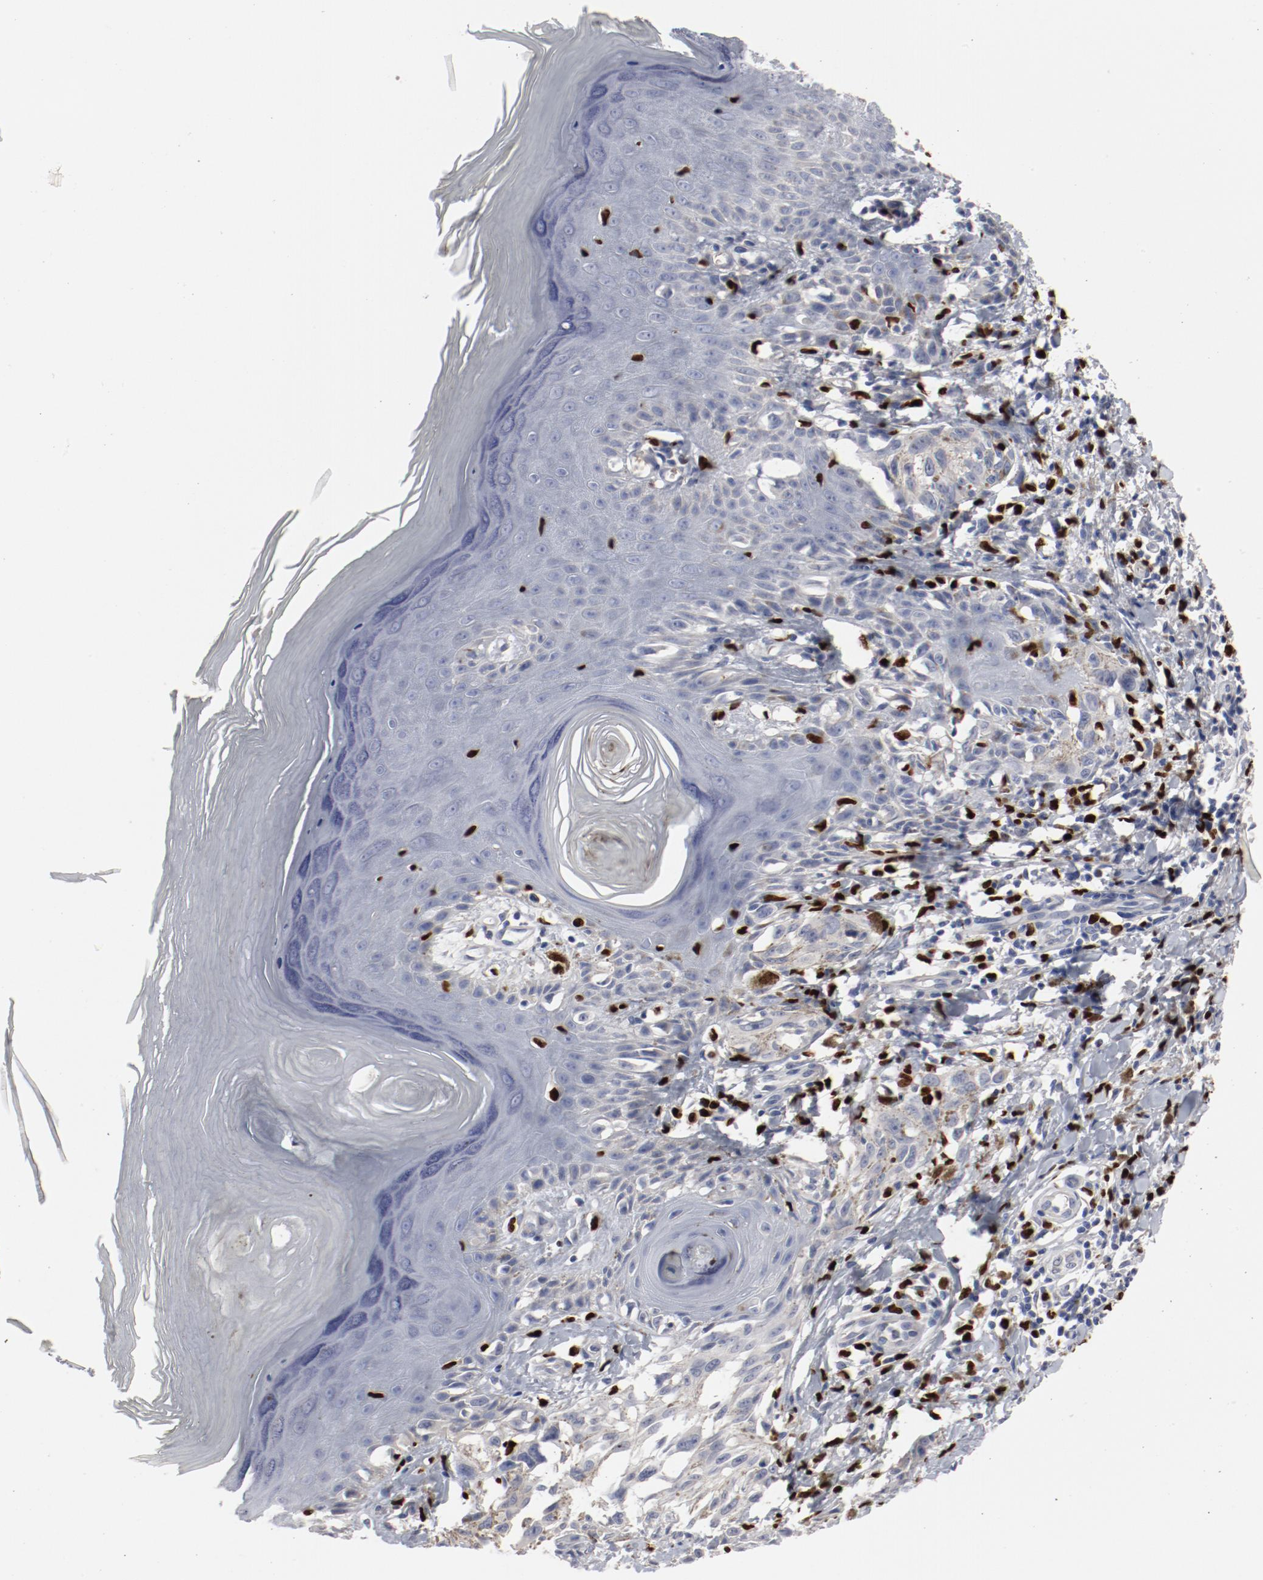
{"staining": {"intensity": "negative", "quantity": "none", "location": "none"}, "tissue": "melanoma", "cell_type": "Tumor cells", "image_type": "cancer", "snomed": [{"axis": "morphology", "description": "Malignant melanoma, NOS"}, {"axis": "topography", "description": "Skin"}], "caption": "Tumor cells are negative for brown protein staining in malignant melanoma.", "gene": "SPI1", "patient": {"sex": "female", "age": 77}}